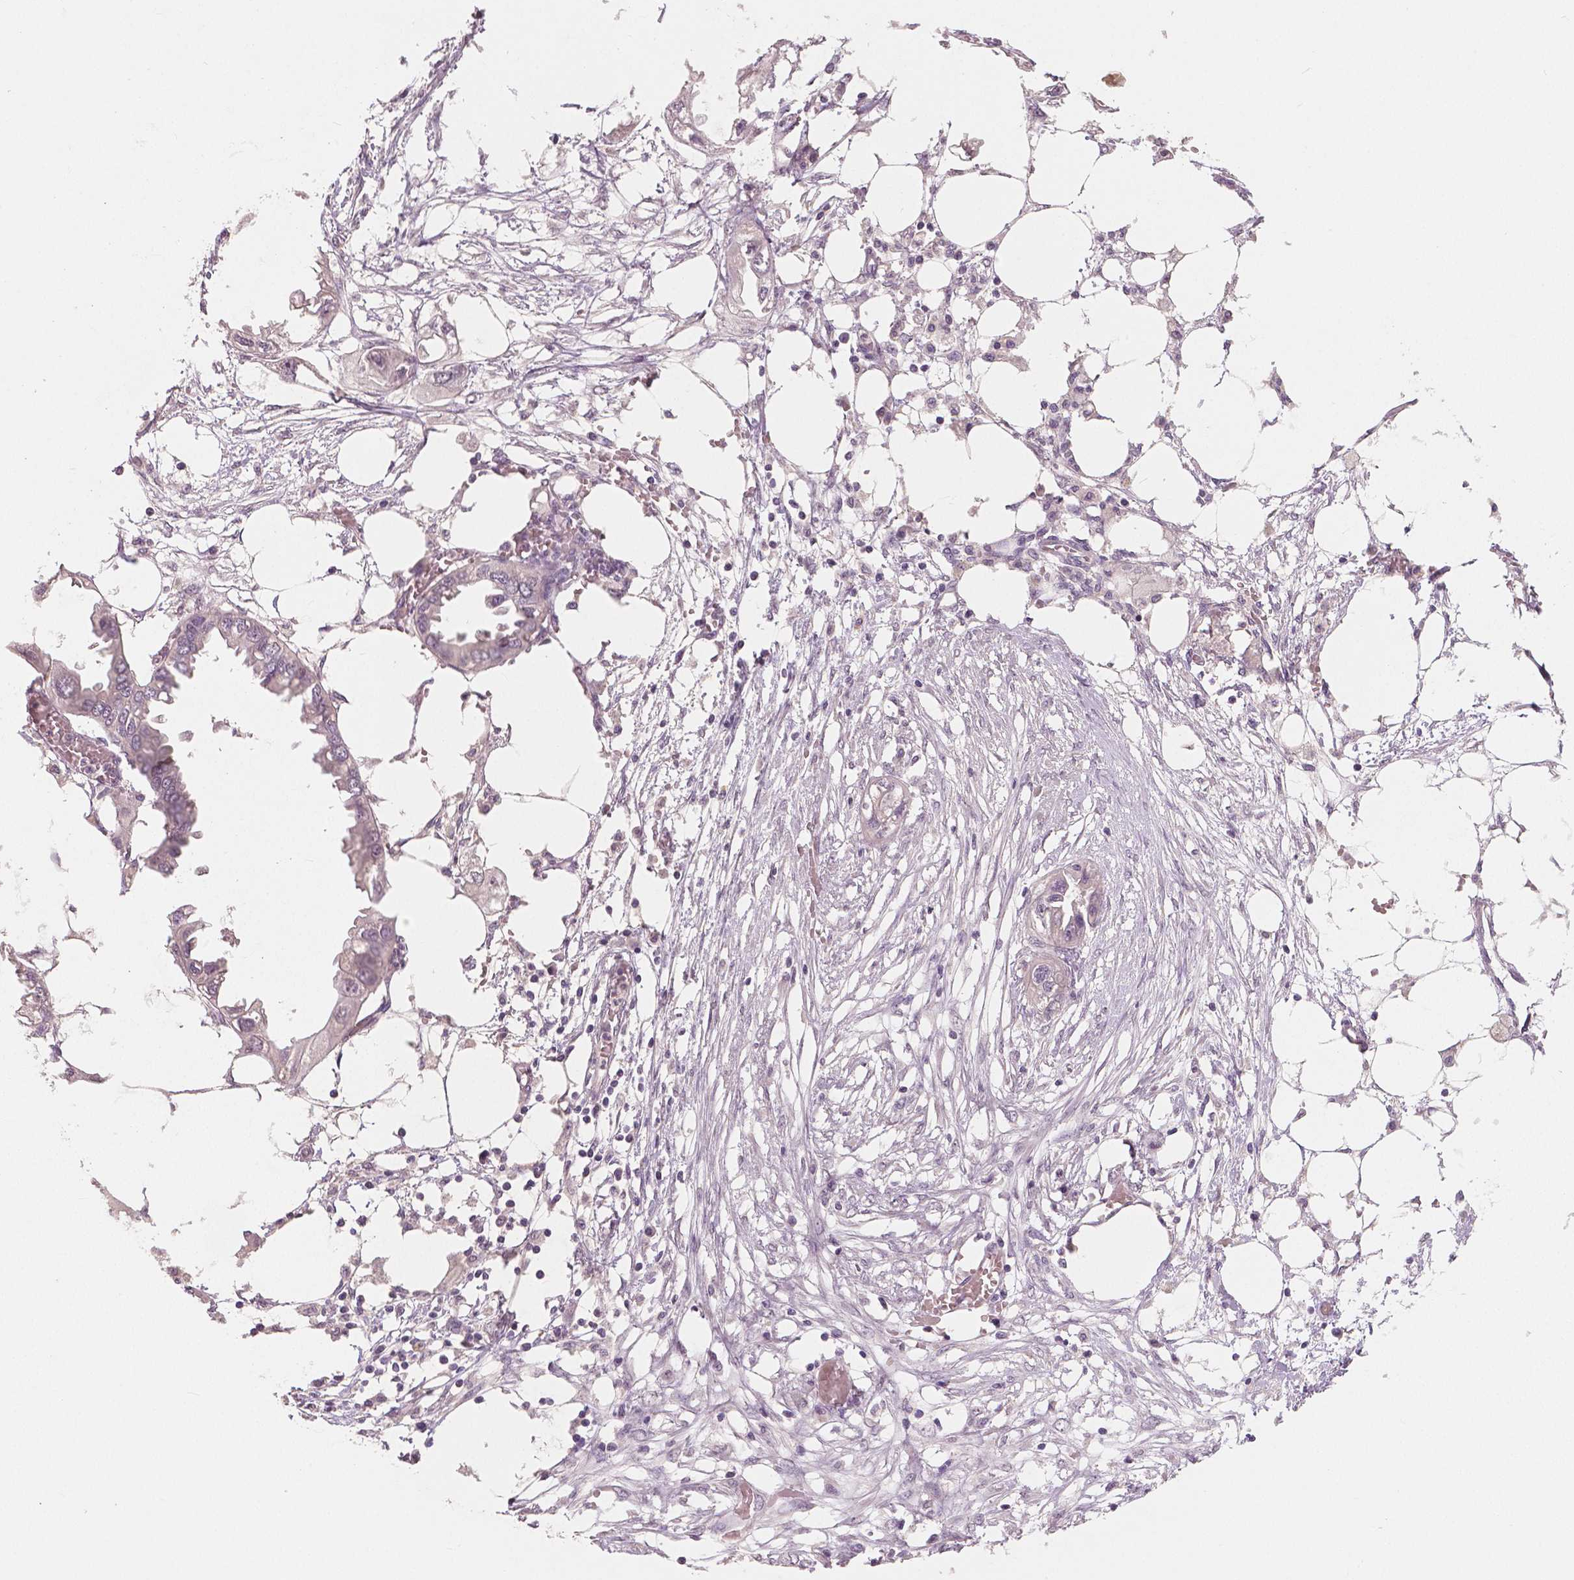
{"staining": {"intensity": "negative", "quantity": "none", "location": "none"}, "tissue": "endometrial cancer", "cell_type": "Tumor cells", "image_type": "cancer", "snomed": [{"axis": "morphology", "description": "Adenocarcinoma, NOS"}, {"axis": "morphology", "description": "Adenocarcinoma, metastatic, NOS"}, {"axis": "topography", "description": "Adipose tissue"}, {"axis": "topography", "description": "Endometrium"}], "caption": "This histopathology image is of endometrial metastatic adenocarcinoma stained with immunohistochemistry (IHC) to label a protein in brown with the nuclei are counter-stained blue. There is no expression in tumor cells. (Immunohistochemistry, brightfield microscopy, high magnification).", "gene": "RNASE7", "patient": {"sex": "female", "age": 67}}